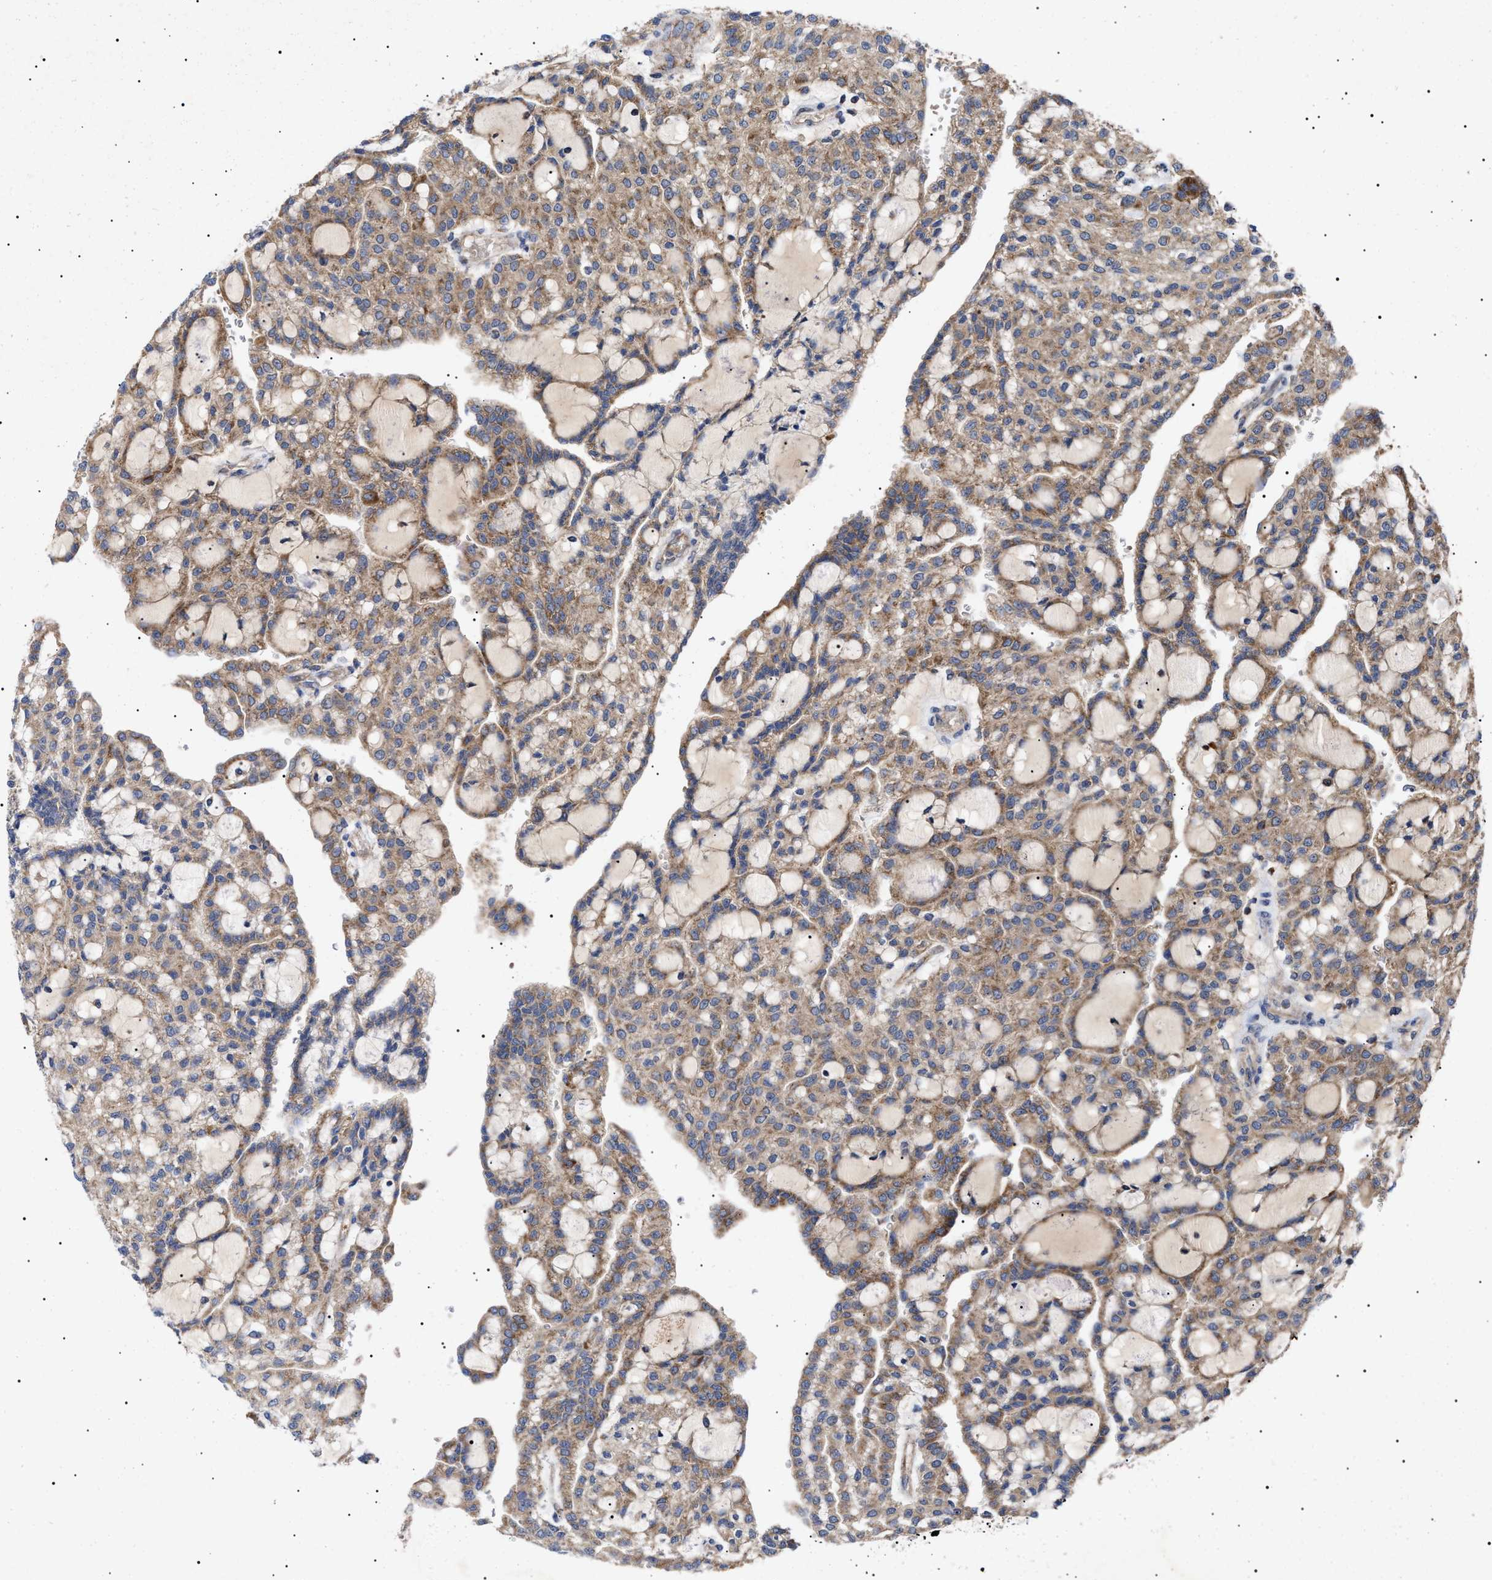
{"staining": {"intensity": "moderate", "quantity": ">75%", "location": "cytoplasmic/membranous"}, "tissue": "renal cancer", "cell_type": "Tumor cells", "image_type": "cancer", "snomed": [{"axis": "morphology", "description": "Adenocarcinoma, NOS"}, {"axis": "topography", "description": "Kidney"}], "caption": "Immunohistochemistry staining of renal adenocarcinoma, which exhibits medium levels of moderate cytoplasmic/membranous positivity in about >75% of tumor cells indicating moderate cytoplasmic/membranous protein staining. The staining was performed using DAB (brown) for protein detection and nuclei were counterstained in hematoxylin (blue).", "gene": "MRPL10", "patient": {"sex": "male", "age": 63}}